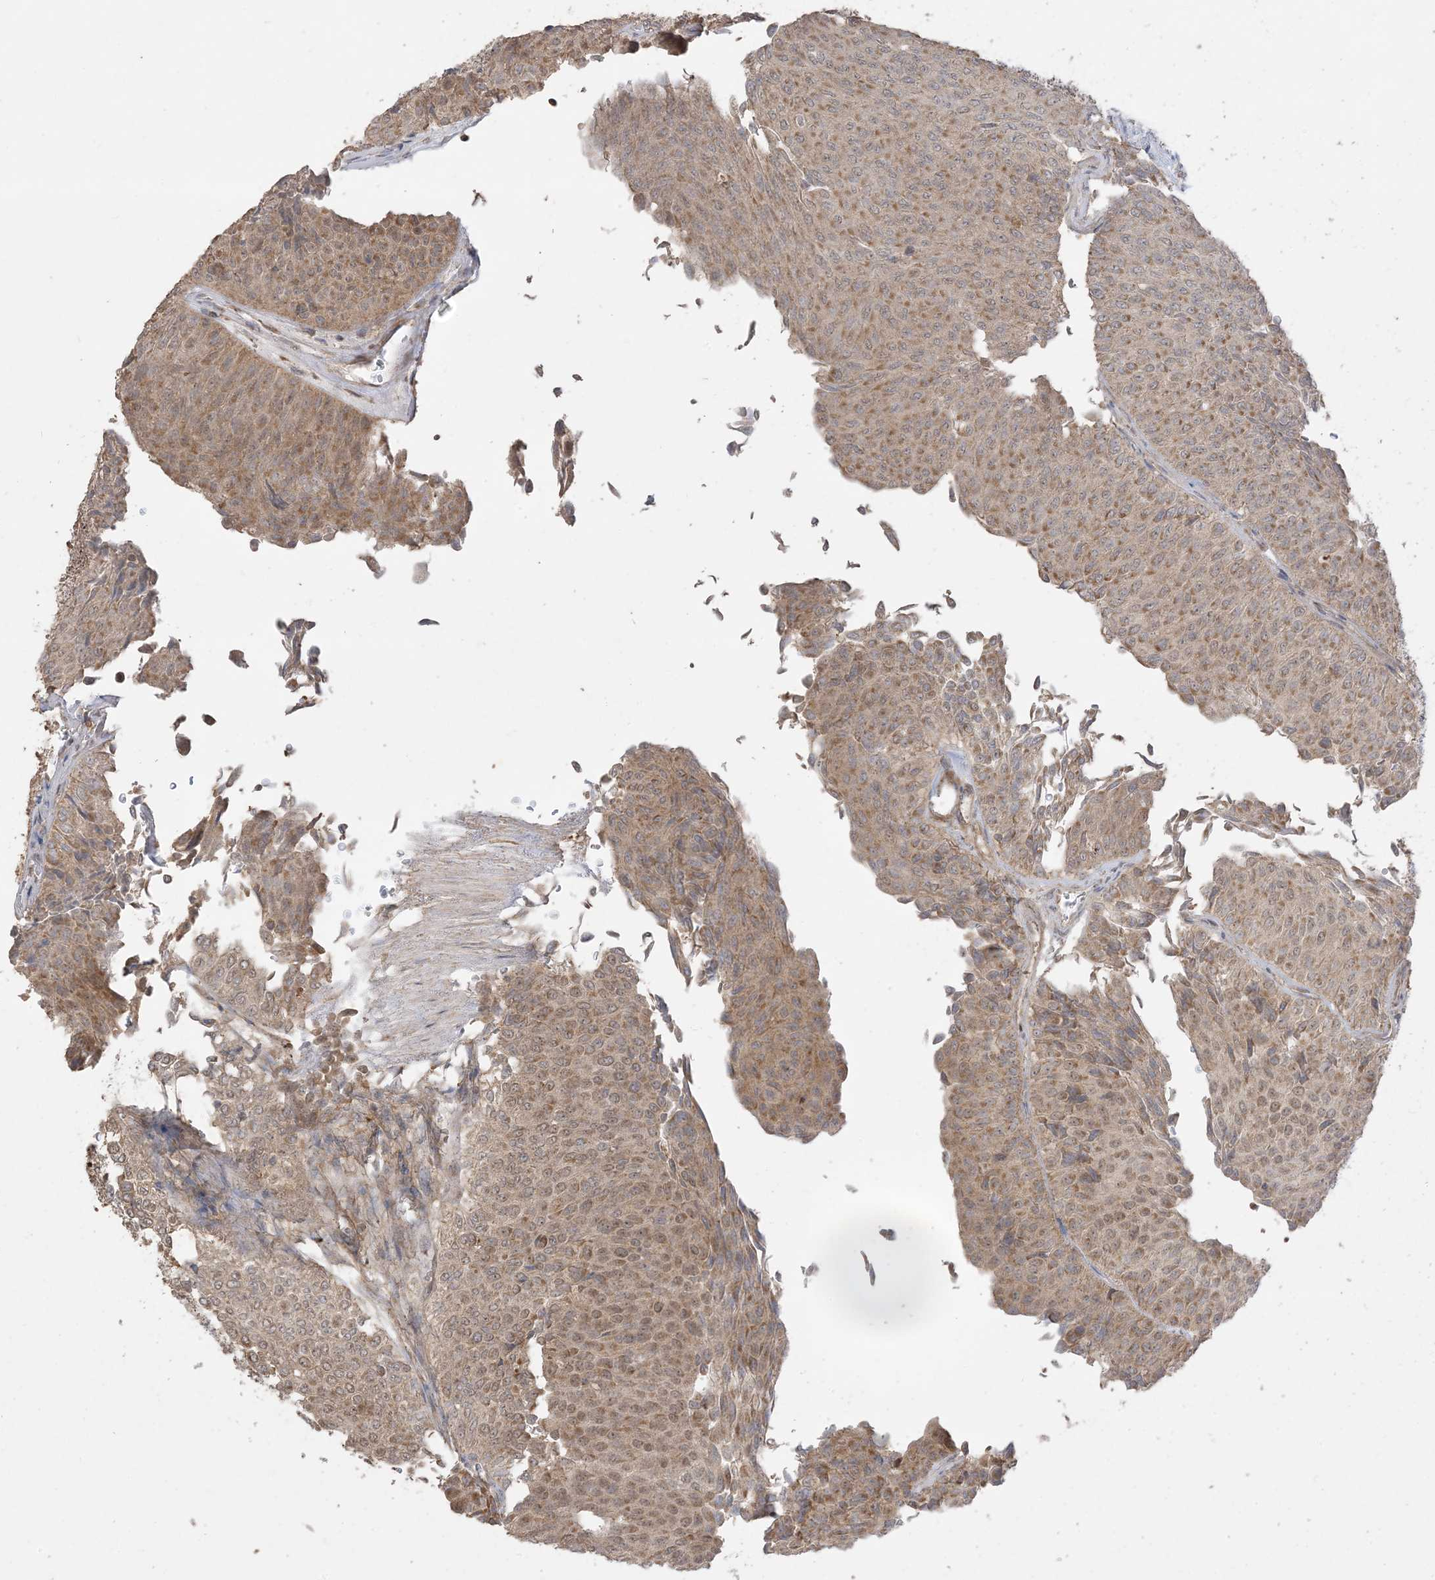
{"staining": {"intensity": "moderate", "quantity": ">75%", "location": "cytoplasmic/membranous"}, "tissue": "urothelial cancer", "cell_type": "Tumor cells", "image_type": "cancer", "snomed": [{"axis": "morphology", "description": "Urothelial carcinoma, Low grade"}, {"axis": "topography", "description": "Urinary bladder"}], "caption": "A brown stain shows moderate cytoplasmic/membranous staining of a protein in urothelial cancer tumor cells. (DAB IHC, brown staining for protein, blue staining for nuclei).", "gene": "SIRT3", "patient": {"sex": "male", "age": 78}}